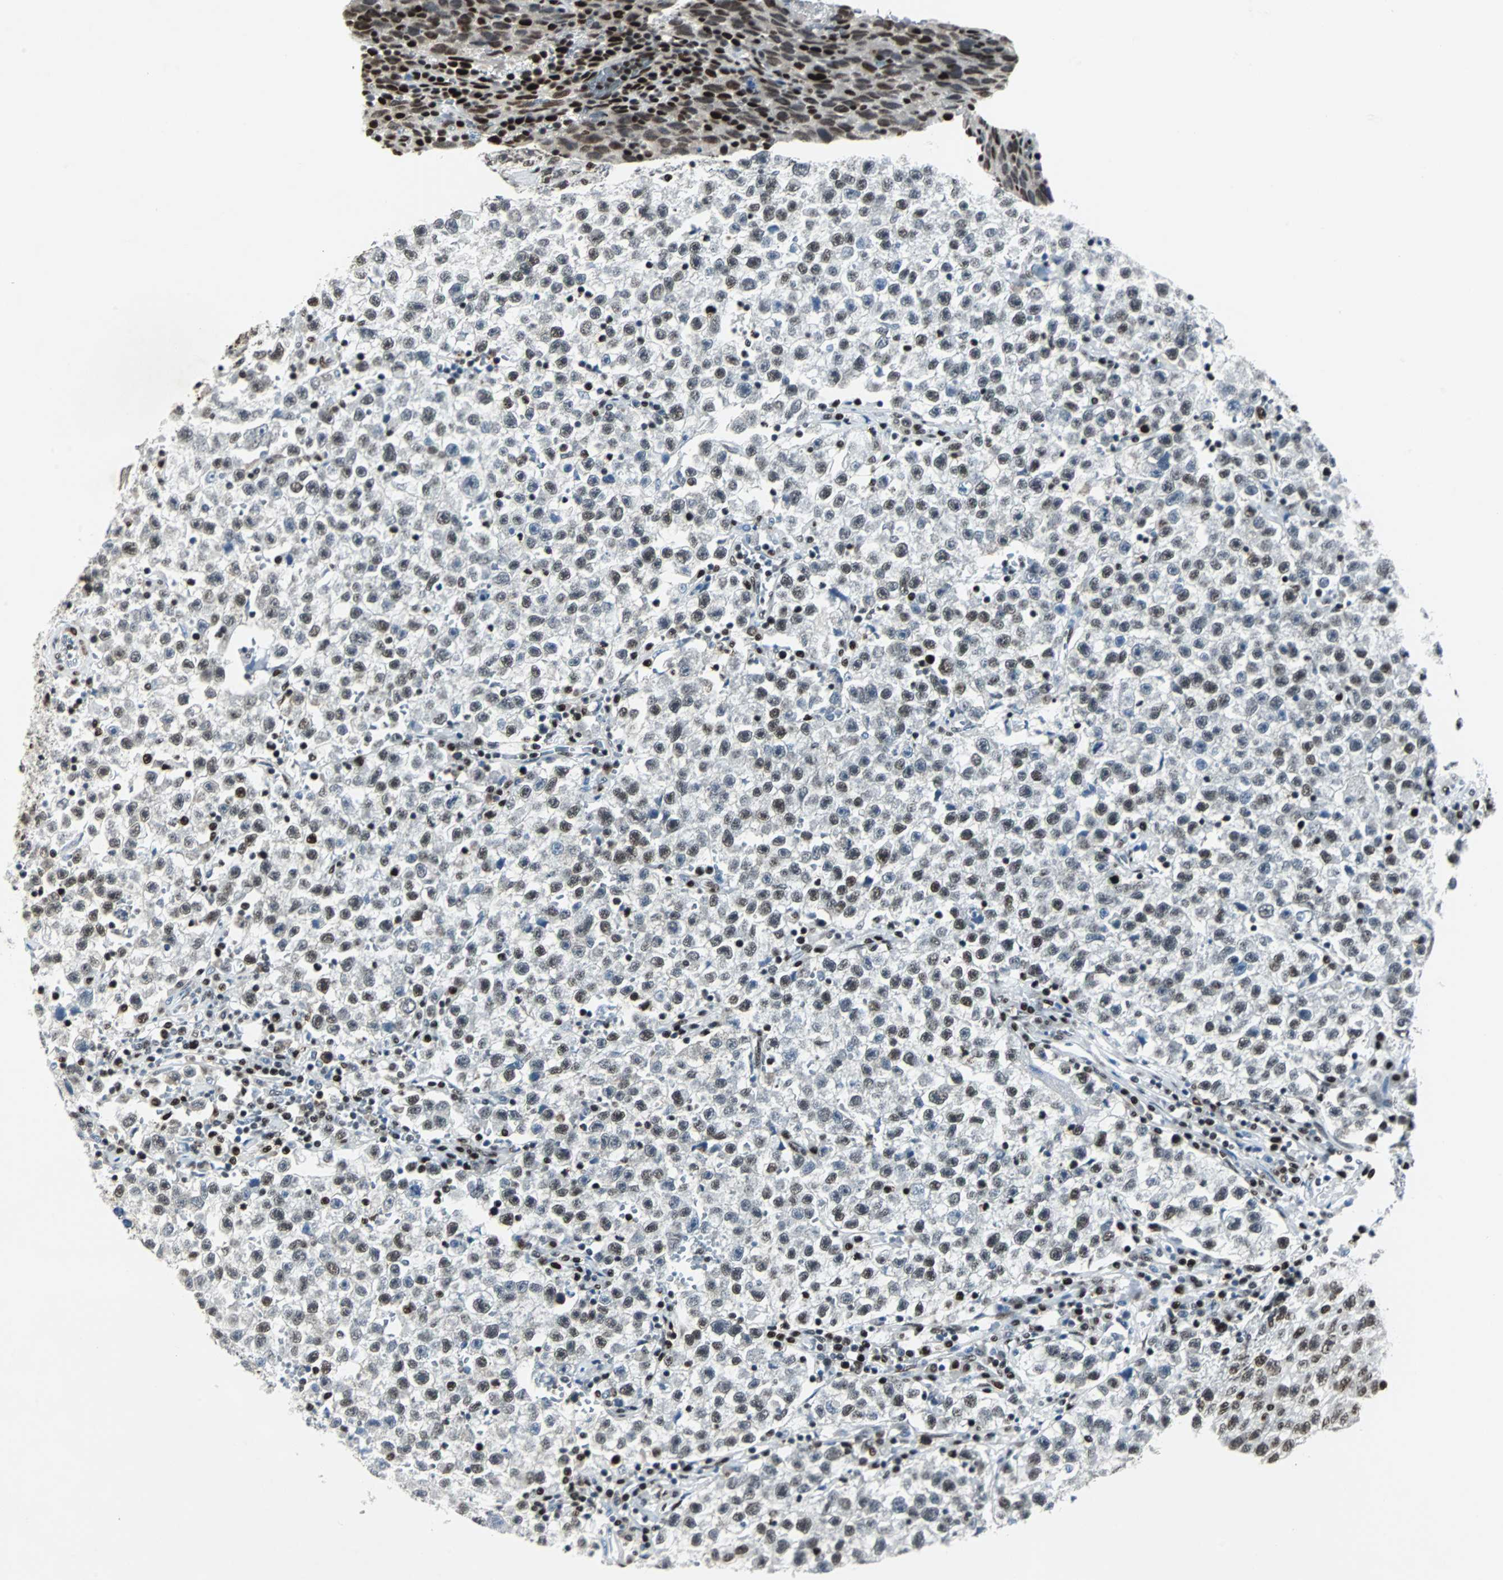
{"staining": {"intensity": "moderate", "quantity": ">75%", "location": "nuclear"}, "tissue": "testis cancer", "cell_type": "Tumor cells", "image_type": "cancer", "snomed": [{"axis": "morphology", "description": "Seminoma, NOS"}, {"axis": "topography", "description": "Testis"}], "caption": "Tumor cells demonstrate moderate nuclear staining in about >75% of cells in seminoma (testis).", "gene": "MEF2D", "patient": {"sex": "male", "age": 22}}